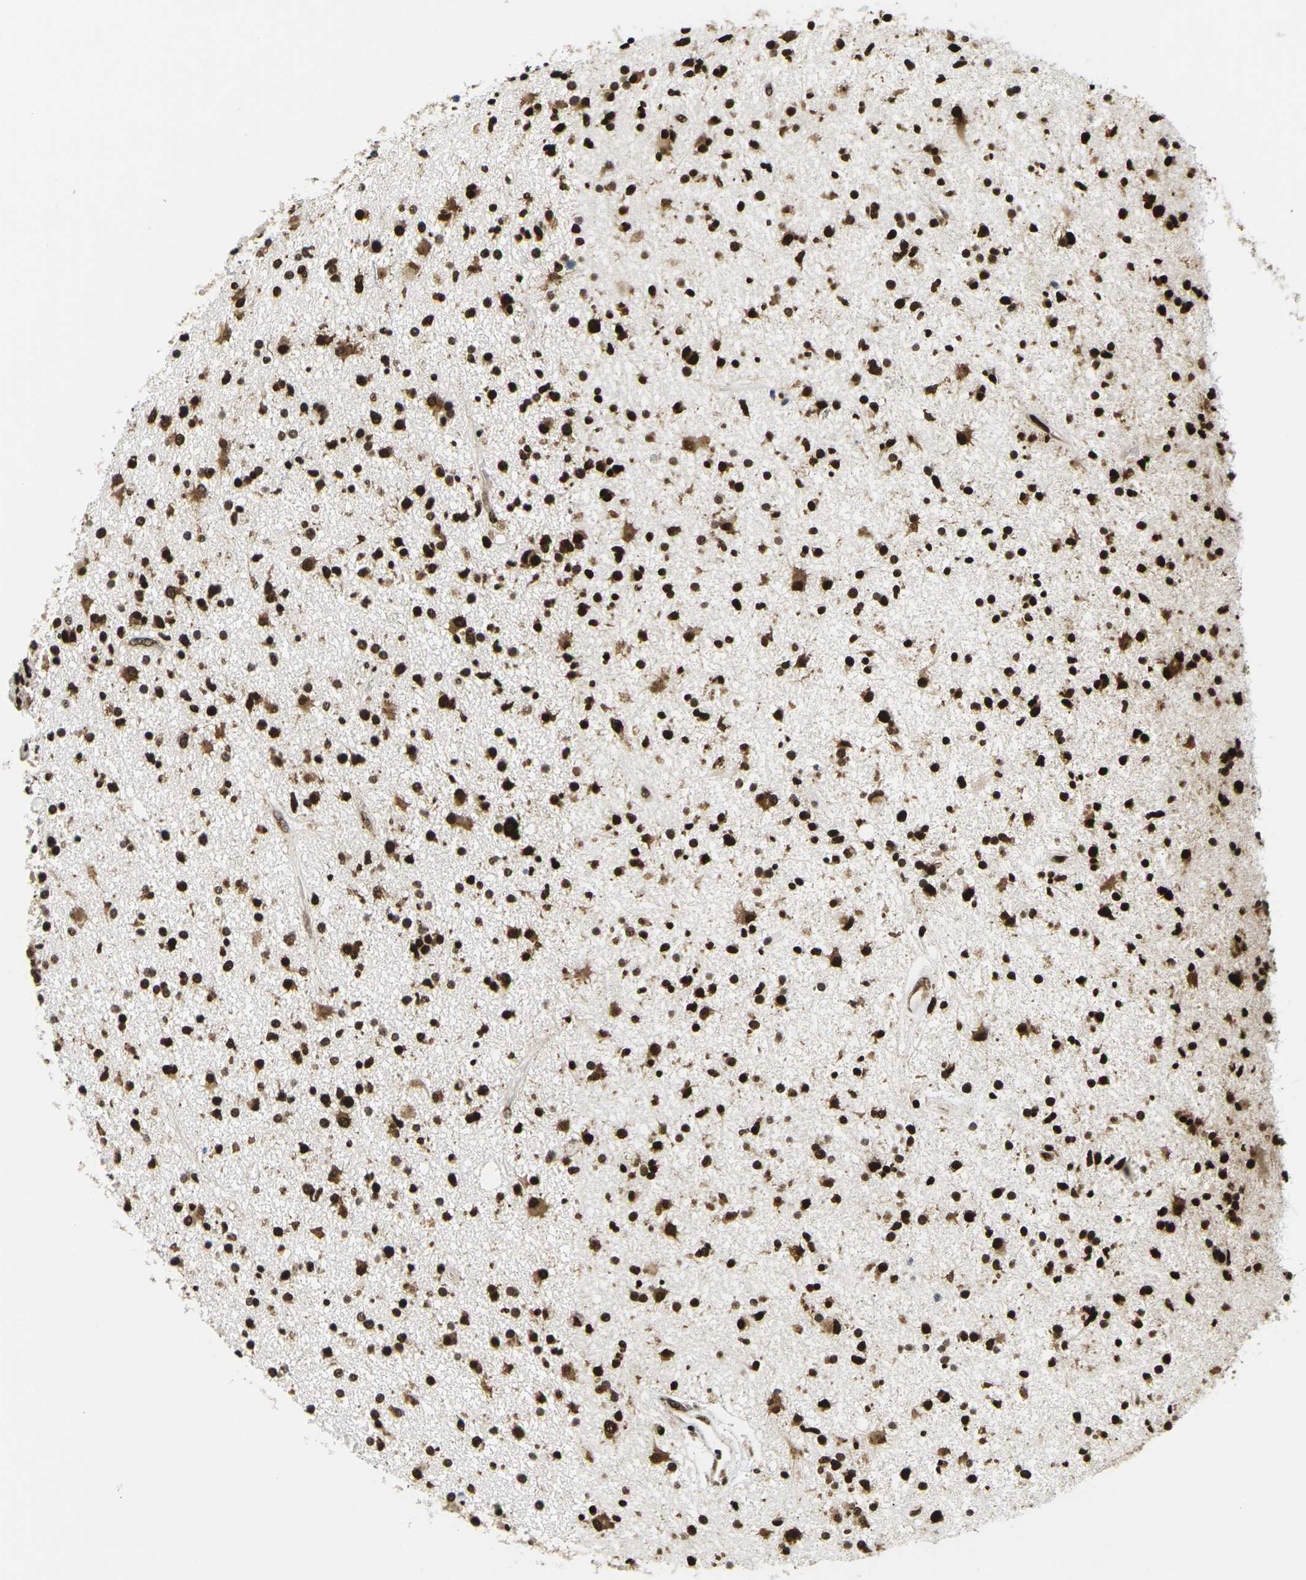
{"staining": {"intensity": "strong", "quantity": ">75%", "location": "nuclear"}, "tissue": "glioma", "cell_type": "Tumor cells", "image_type": "cancer", "snomed": [{"axis": "morphology", "description": "Glioma, malignant, High grade"}, {"axis": "topography", "description": "Brain"}], "caption": "Malignant glioma (high-grade) stained with IHC reveals strong nuclear staining in approximately >75% of tumor cells. (Stains: DAB (3,3'-diaminobenzidine) in brown, nuclei in blue, Microscopy: brightfield microscopy at high magnification).", "gene": "CELF1", "patient": {"sex": "male", "age": 33}}